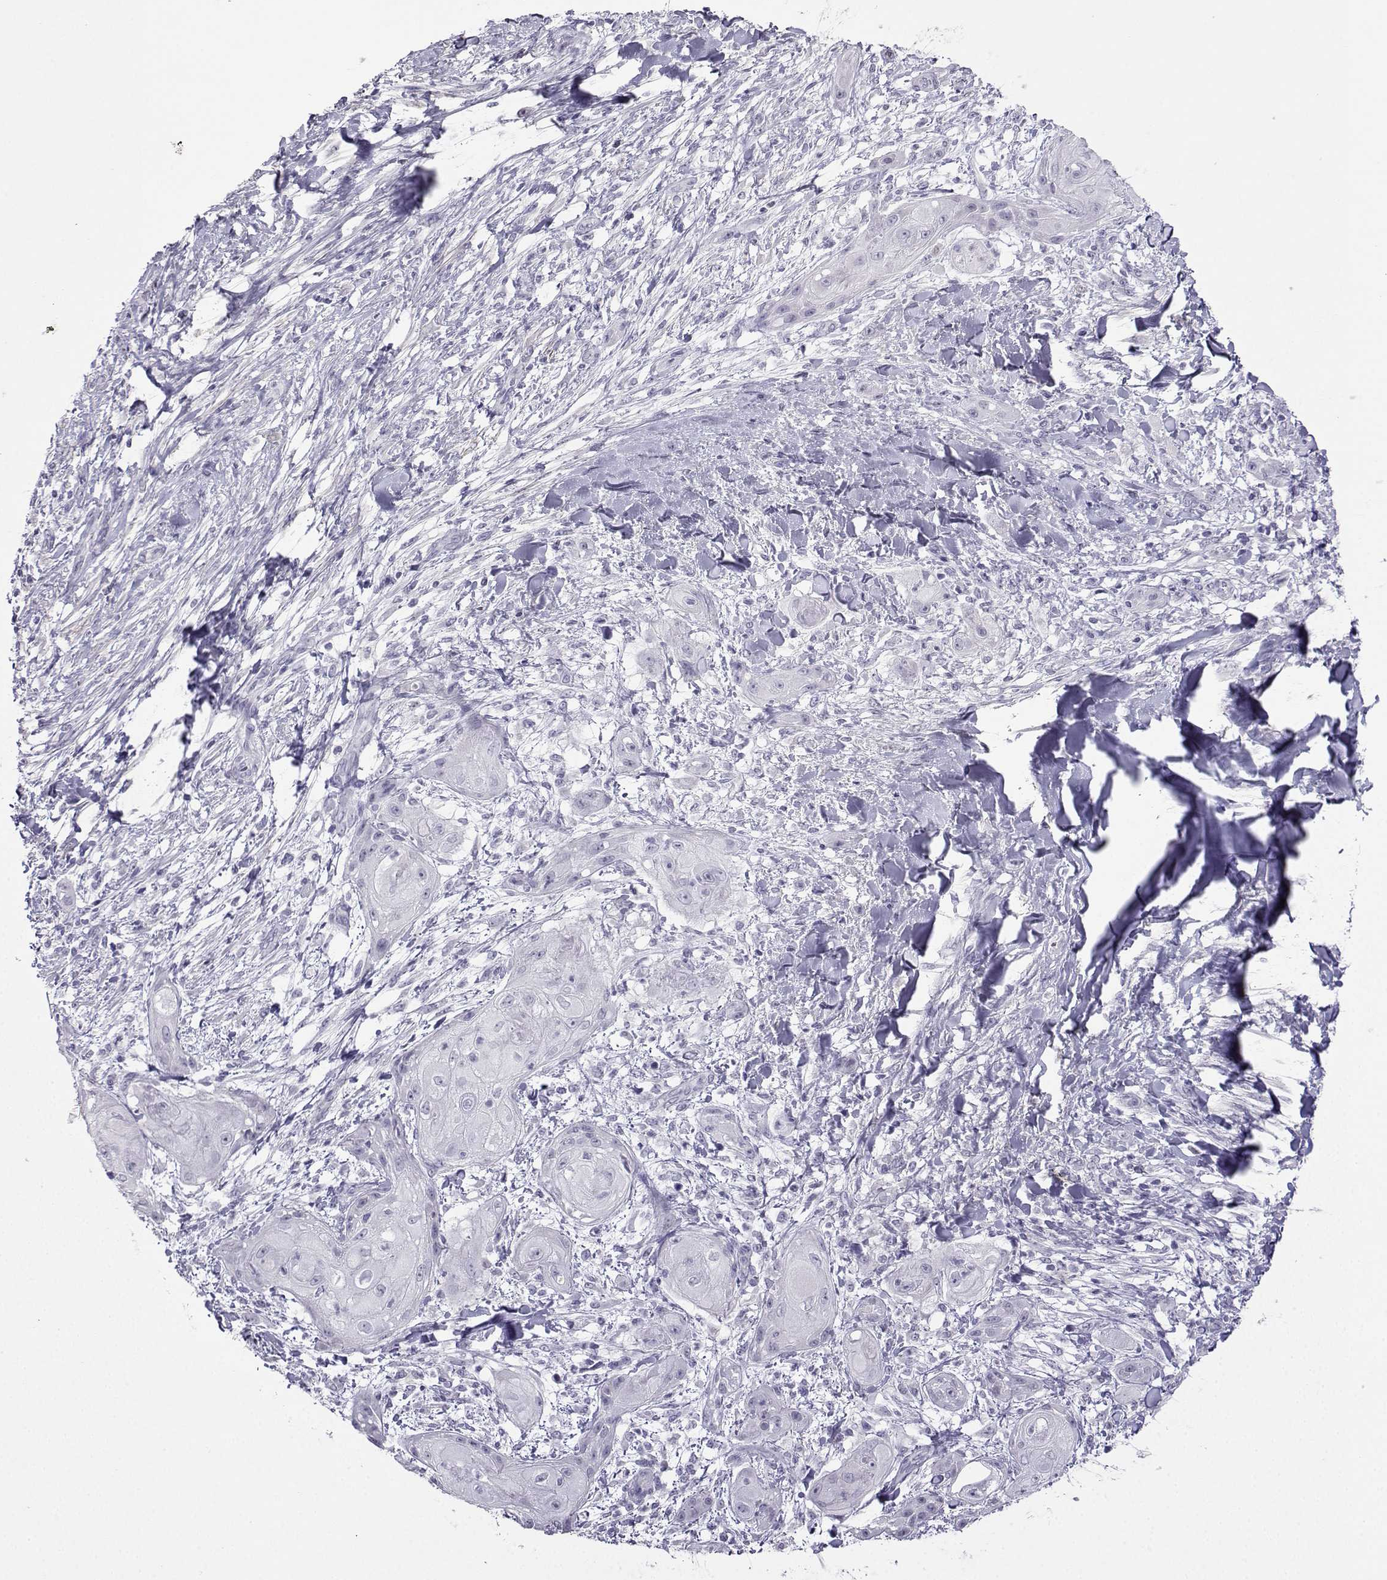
{"staining": {"intensity": "negative", "quantity": "none", "location": "none"}, "tissue": "skin cancer", "cell_type": "Tumor cells", "image_type": "cancer", "snomed": [{"axis": "morphology", "description": "Squamous cell carcinoma, NOS"}, {"axis": "topography", "description": "Skin"}], "caption": "Squamous cell carcinoma (skin) was stained to show a protein in brown. There is no significant expression in tumor cells. (Immunohistochemistry, brightfield microscopy, high magnification).", "gene": "KIF17", "patient": {"sex": "male", "age": 62}}